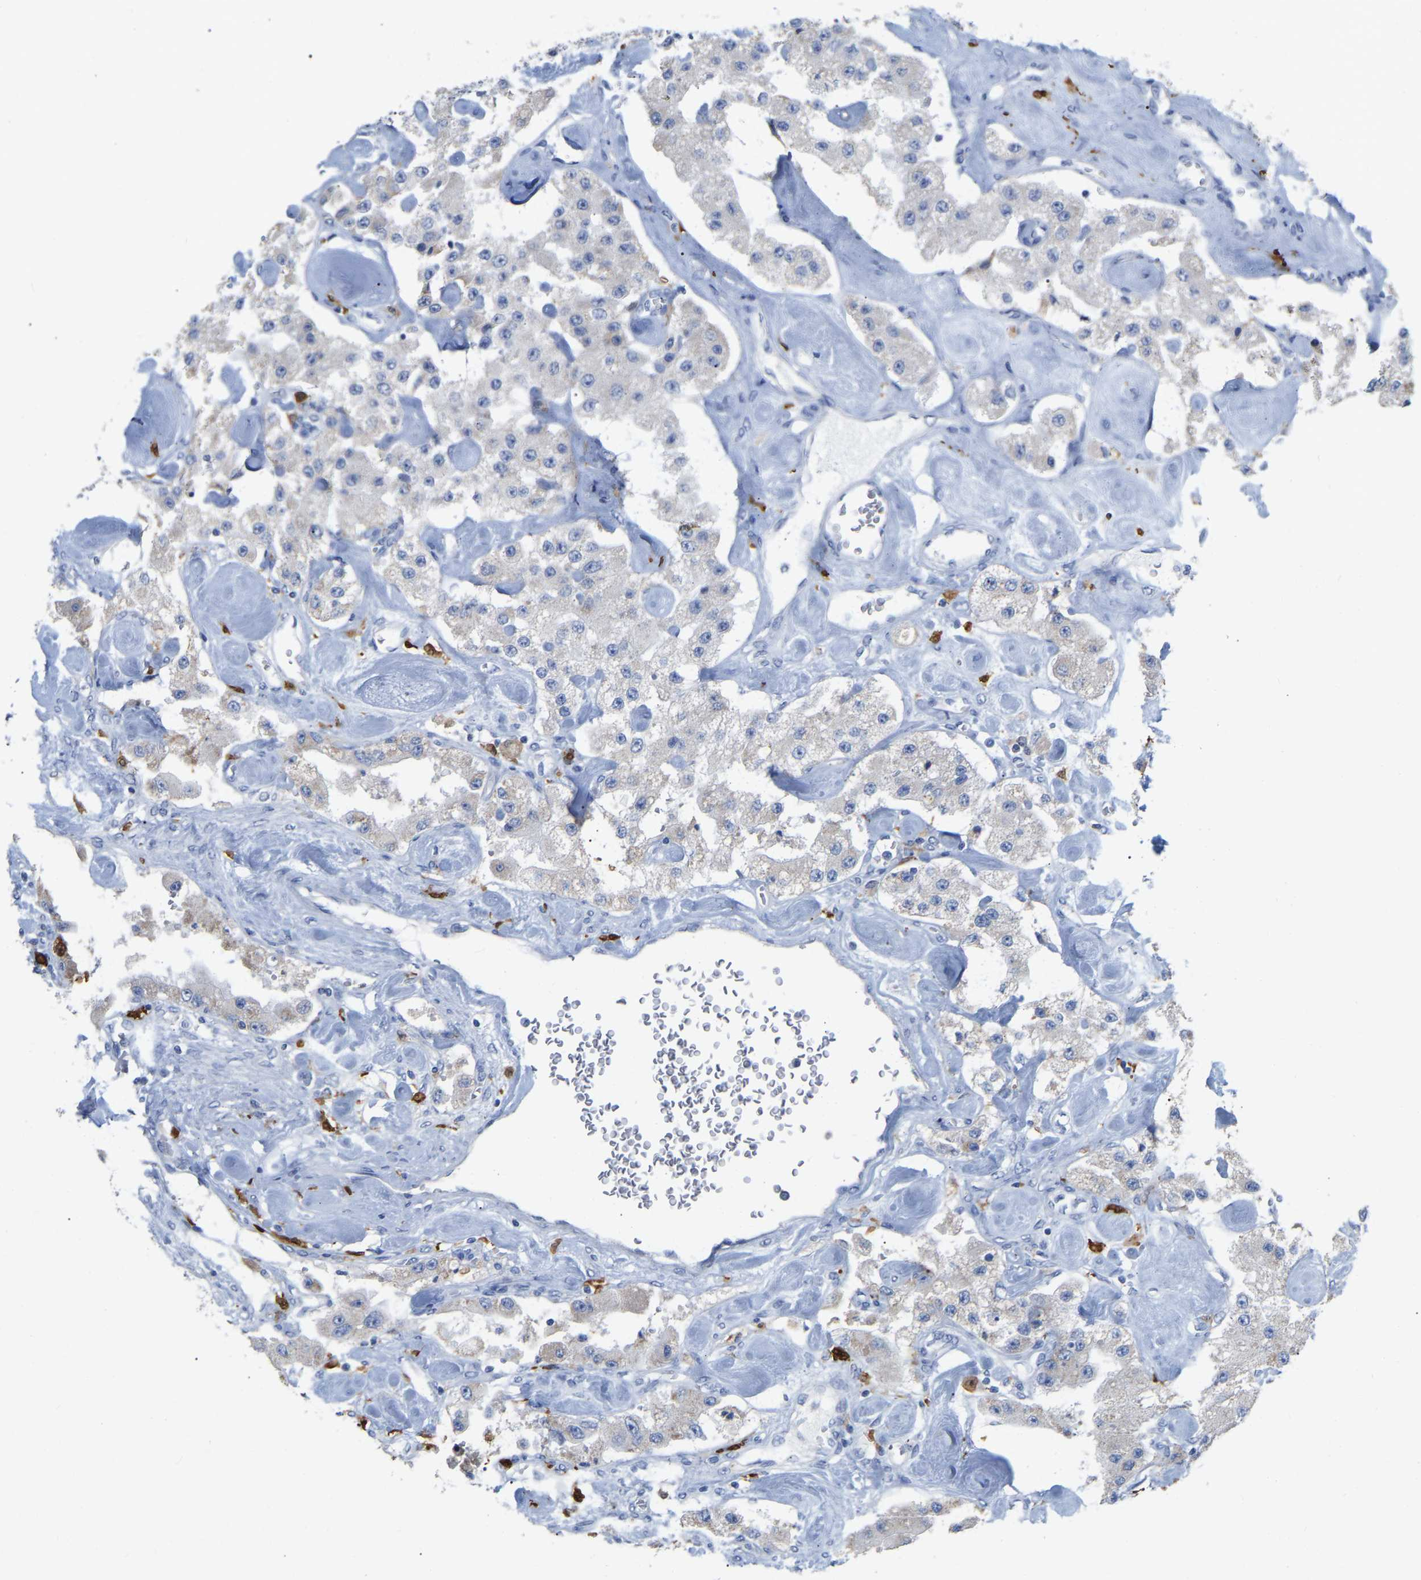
{"staining": {"intensity": "negative", "quantity": "none", "location": "none"}, "tissue": "carcinoid", "cell_type": "Tumor cells", "image_type": "cancer", "snomed": [{"axis": "morphology", "description": "Carcinoid, malignant, NOS"}, {"axis": "topography", "description": "Pancreas"}], "caption": "This is an IHC micrograph of human carcinoid. There is no expression in tumor cells.", "gene": "ULBP2", "patient": {"sex": "male", "age": 41}}